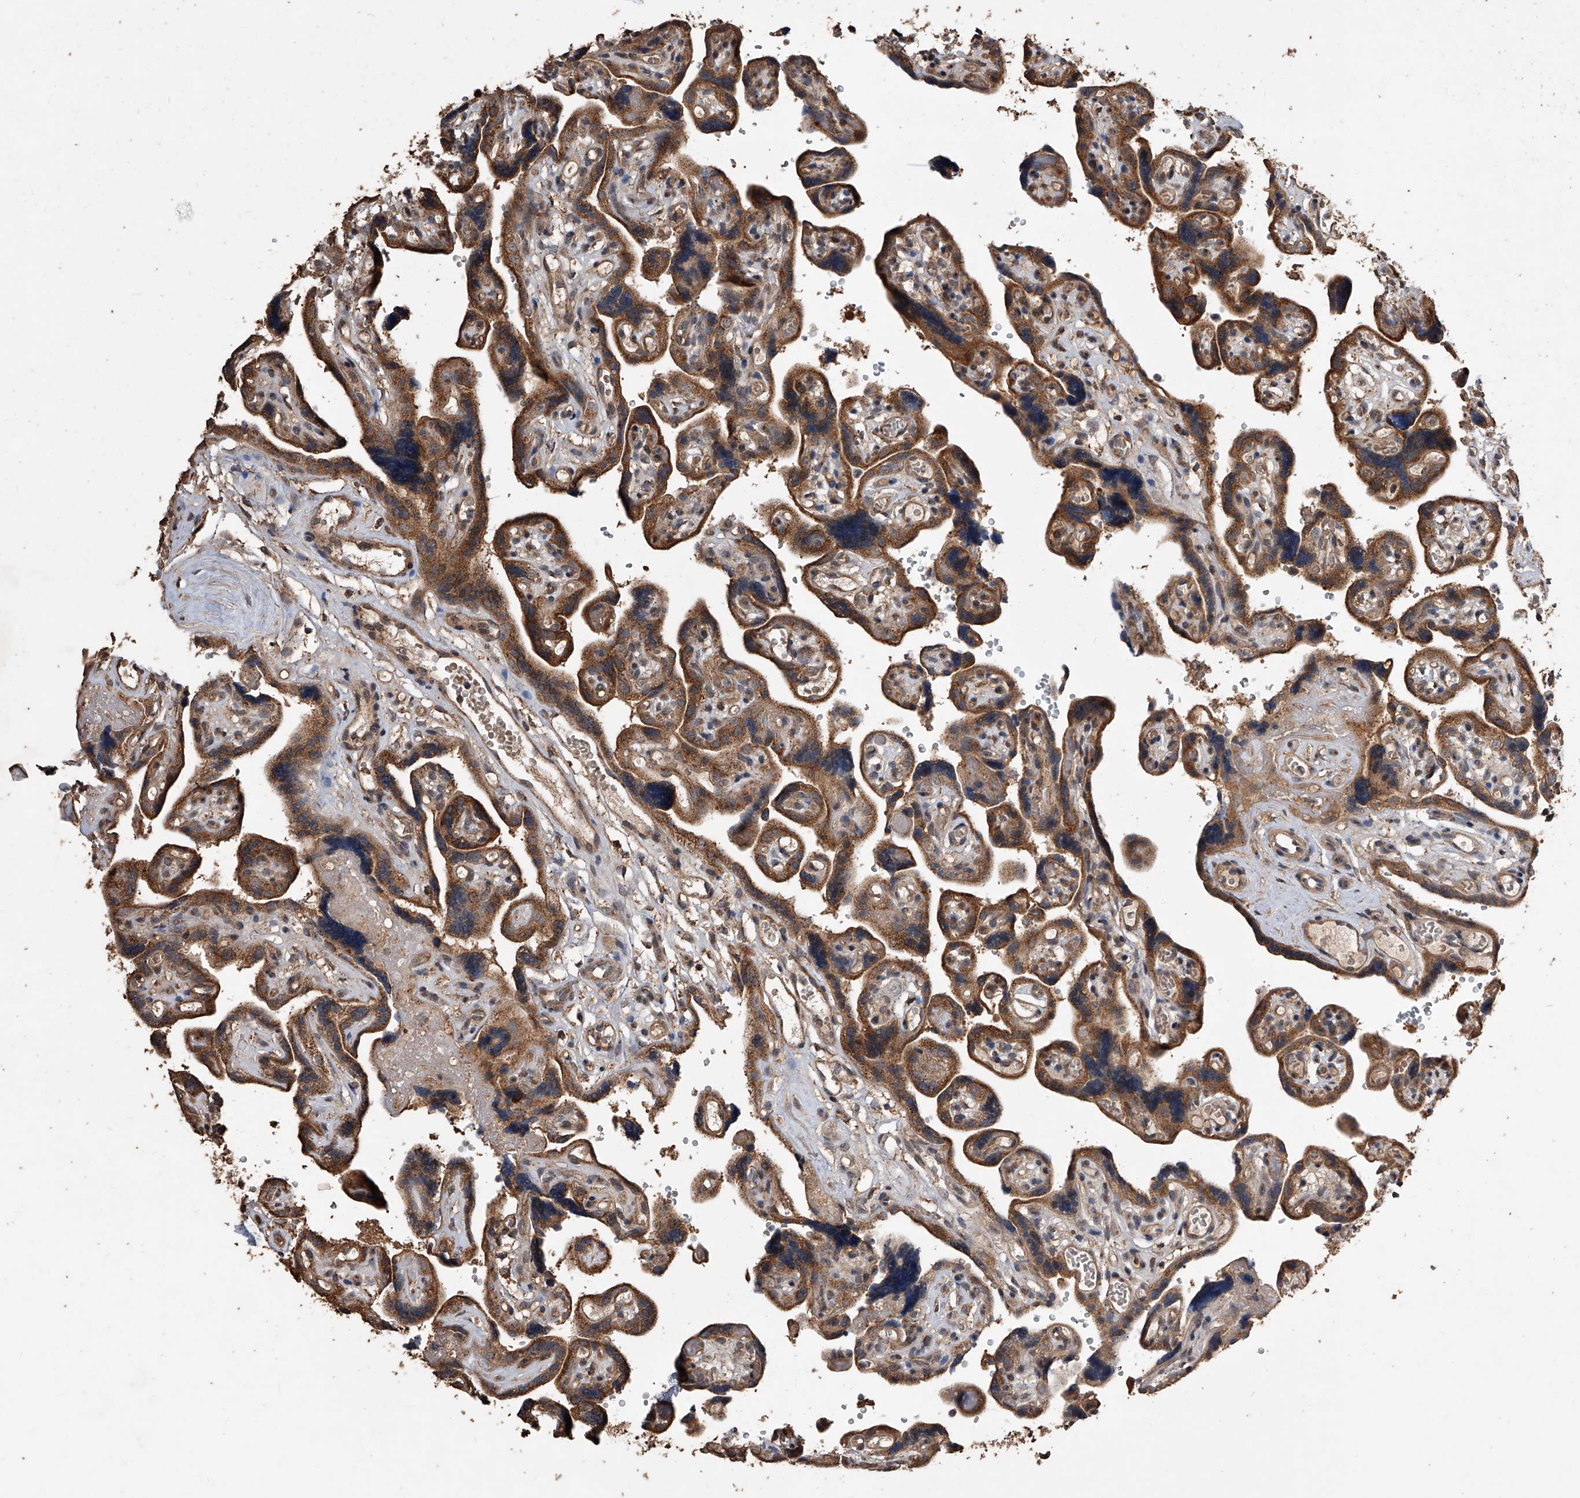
{"staining": {"intensity": "weak", "quantity": ">75%", "location": "cytoplasmic/membranous"}, "tissue": "placenta", "cell_type": "Decidual cells", "image_type": "normal", "snomed": [{"axis": "morphology", "description": "Normal tissue, NOS"}, {"axis": "topography", "description": "Placenta"}], "caption": "Immunohistochemistry (IHC) micrograph of normal human placenta stained for a protein (brown), which displays low levels of weak cytoplasmic/membranous staining in approximately >75% of decidual cells.", "gene": "LTV1", "patient": {"sex": "female", "age": 30}}